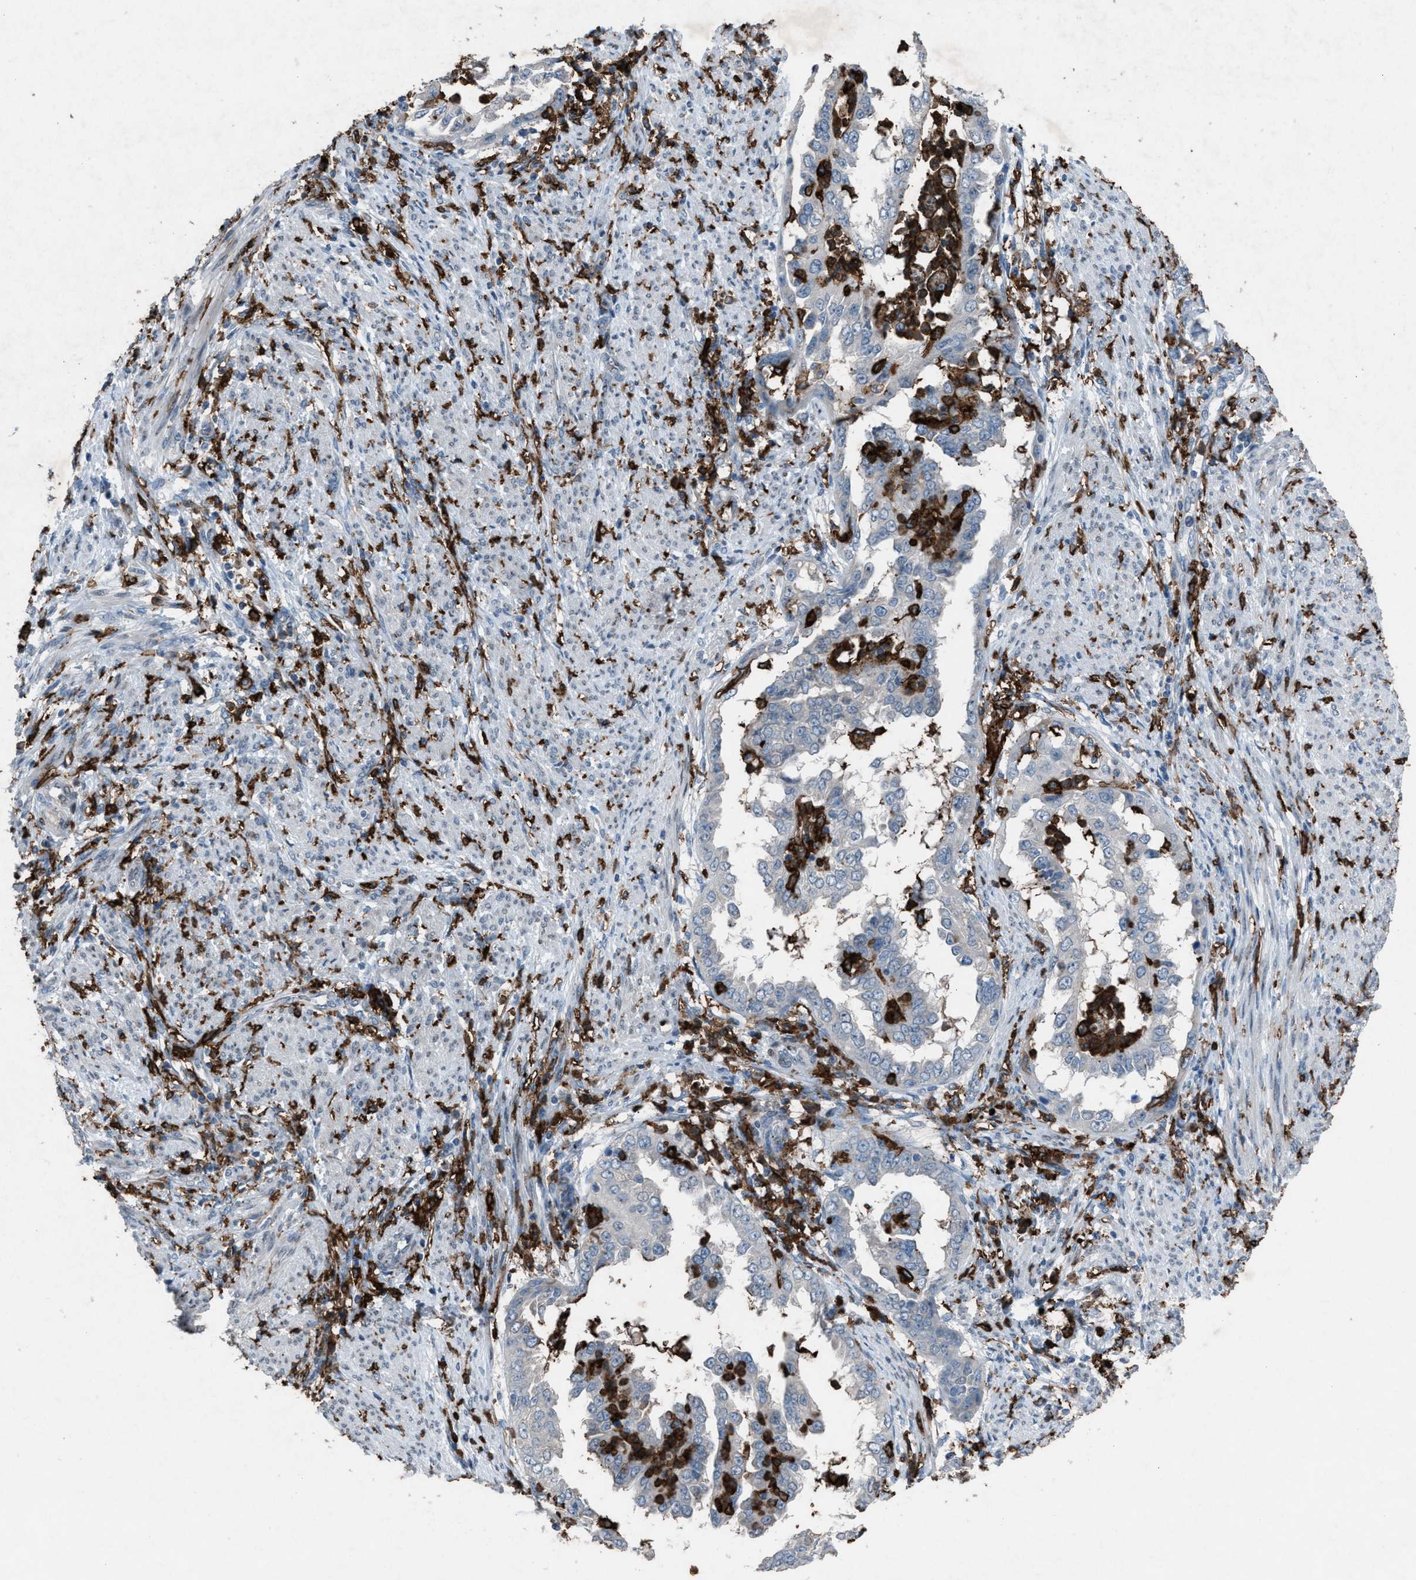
{"staining": {"intensity": "weak", "quantity": "<25%", "location": "cytoplasmic/membranous,nuclear"}, "tissue": "endometrial cancer", "cell_type": "Tumor cells", "image_type": "cancer", "snomed": [{"axis": "morphology", "description": "Adenocarcinoma, NOS"}, {"axis": "topography", "description": "Endometrium"}], "caption": "IHC image of human endometrial cancer stained for a protein (brown), which displays no staining in tumor cells.", "gene": "FCER1G", "patient": {"sex": "female", "age": 85}}